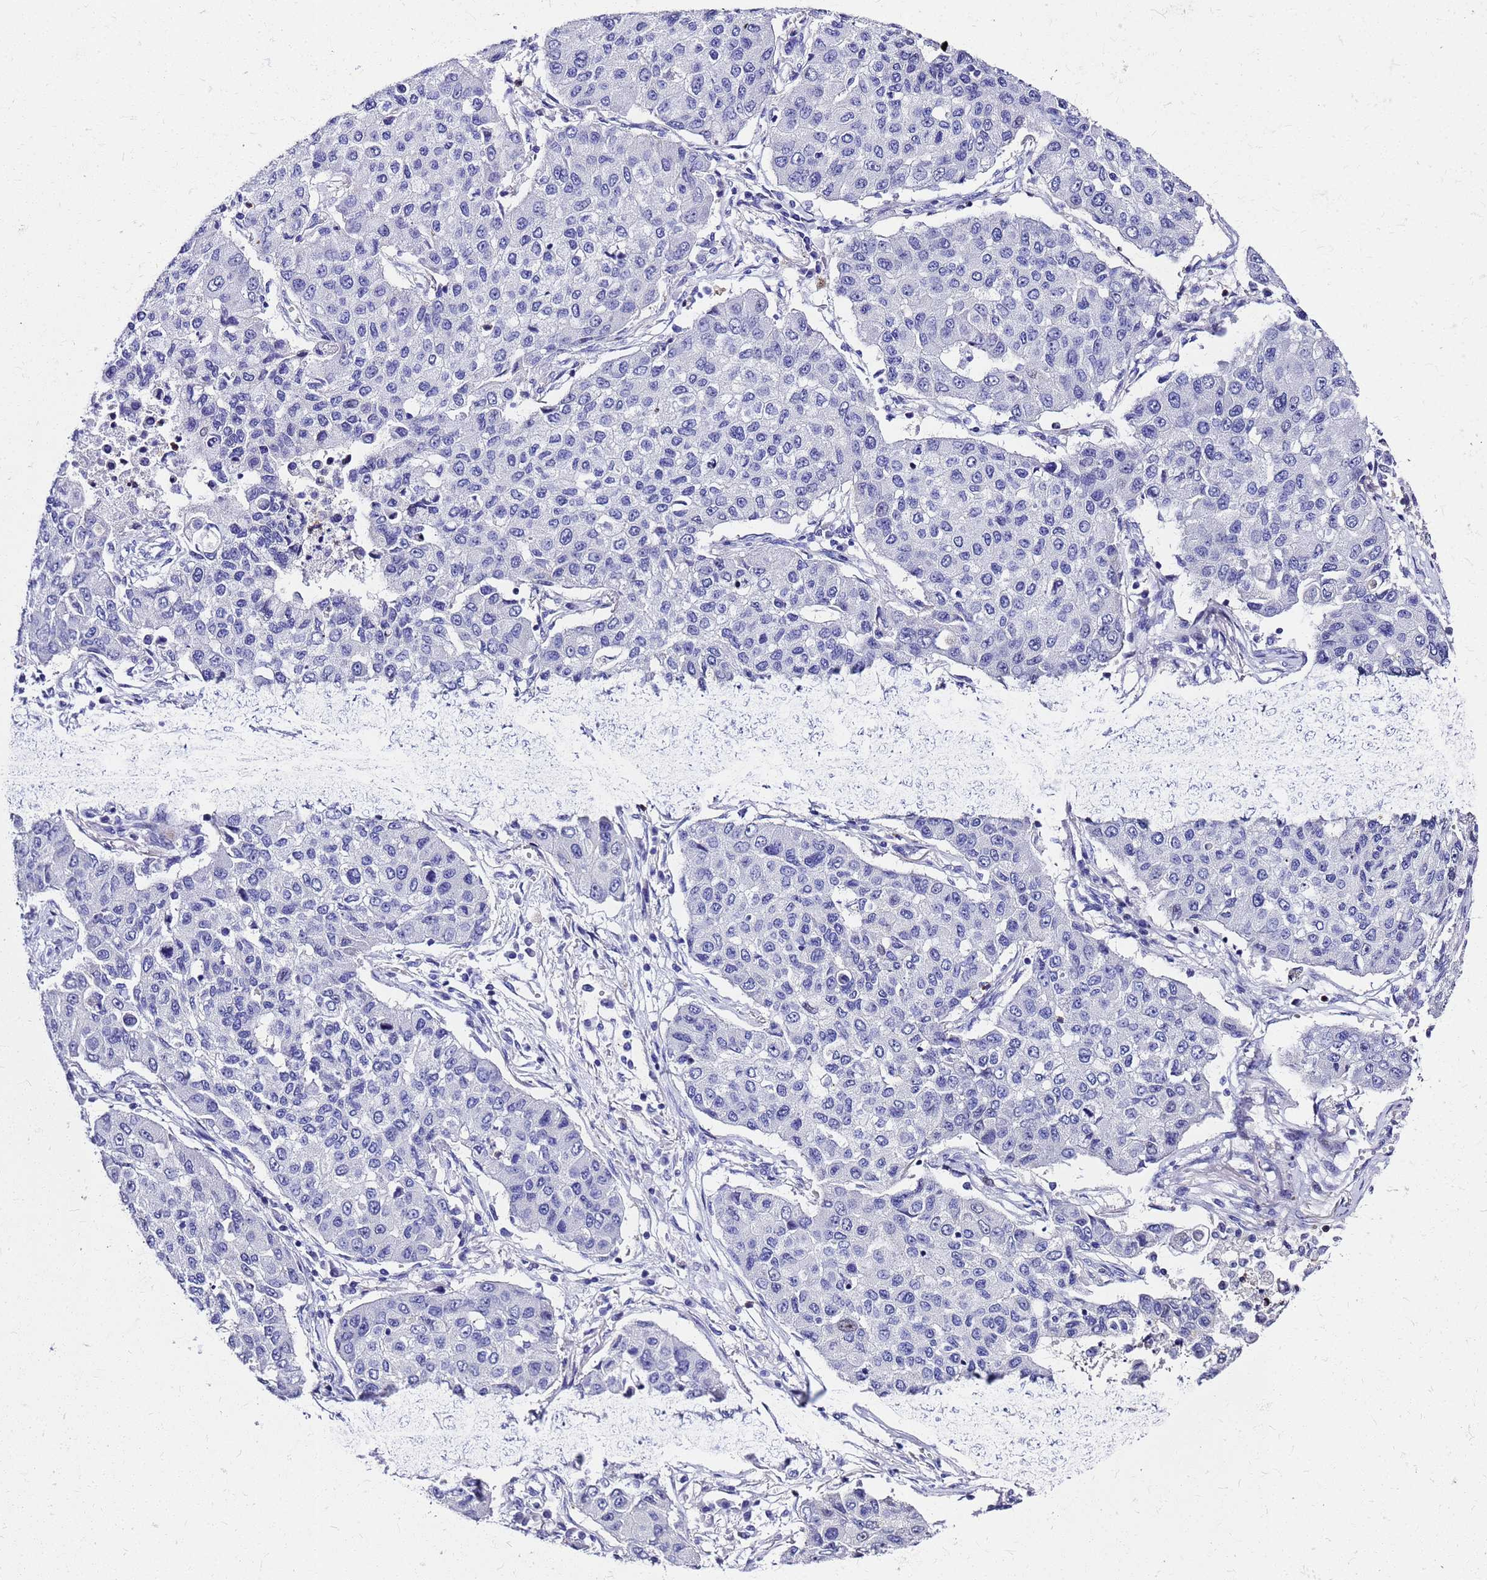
{"staining": {"intensity": "negative", "quantity": "none", "location": "none"}, "tissue": "lung cancer", "cell_type": "Tumor cells", "image_type": "cancer", "snomed": [{"axis": "morphology", "description": "Squamous cell carcinoma, NOS"}, {"axis": "topography", "description": "Lung"}], "caption": "DAB immunohistochemical staining of human squamous cell carcinoma (lung) reveals no significant positivity in tumor cells. (DAB immunohistochemistry, high magnification).", "gene": "SMIM21", "patient": {"sex": "male", "age": 74}}